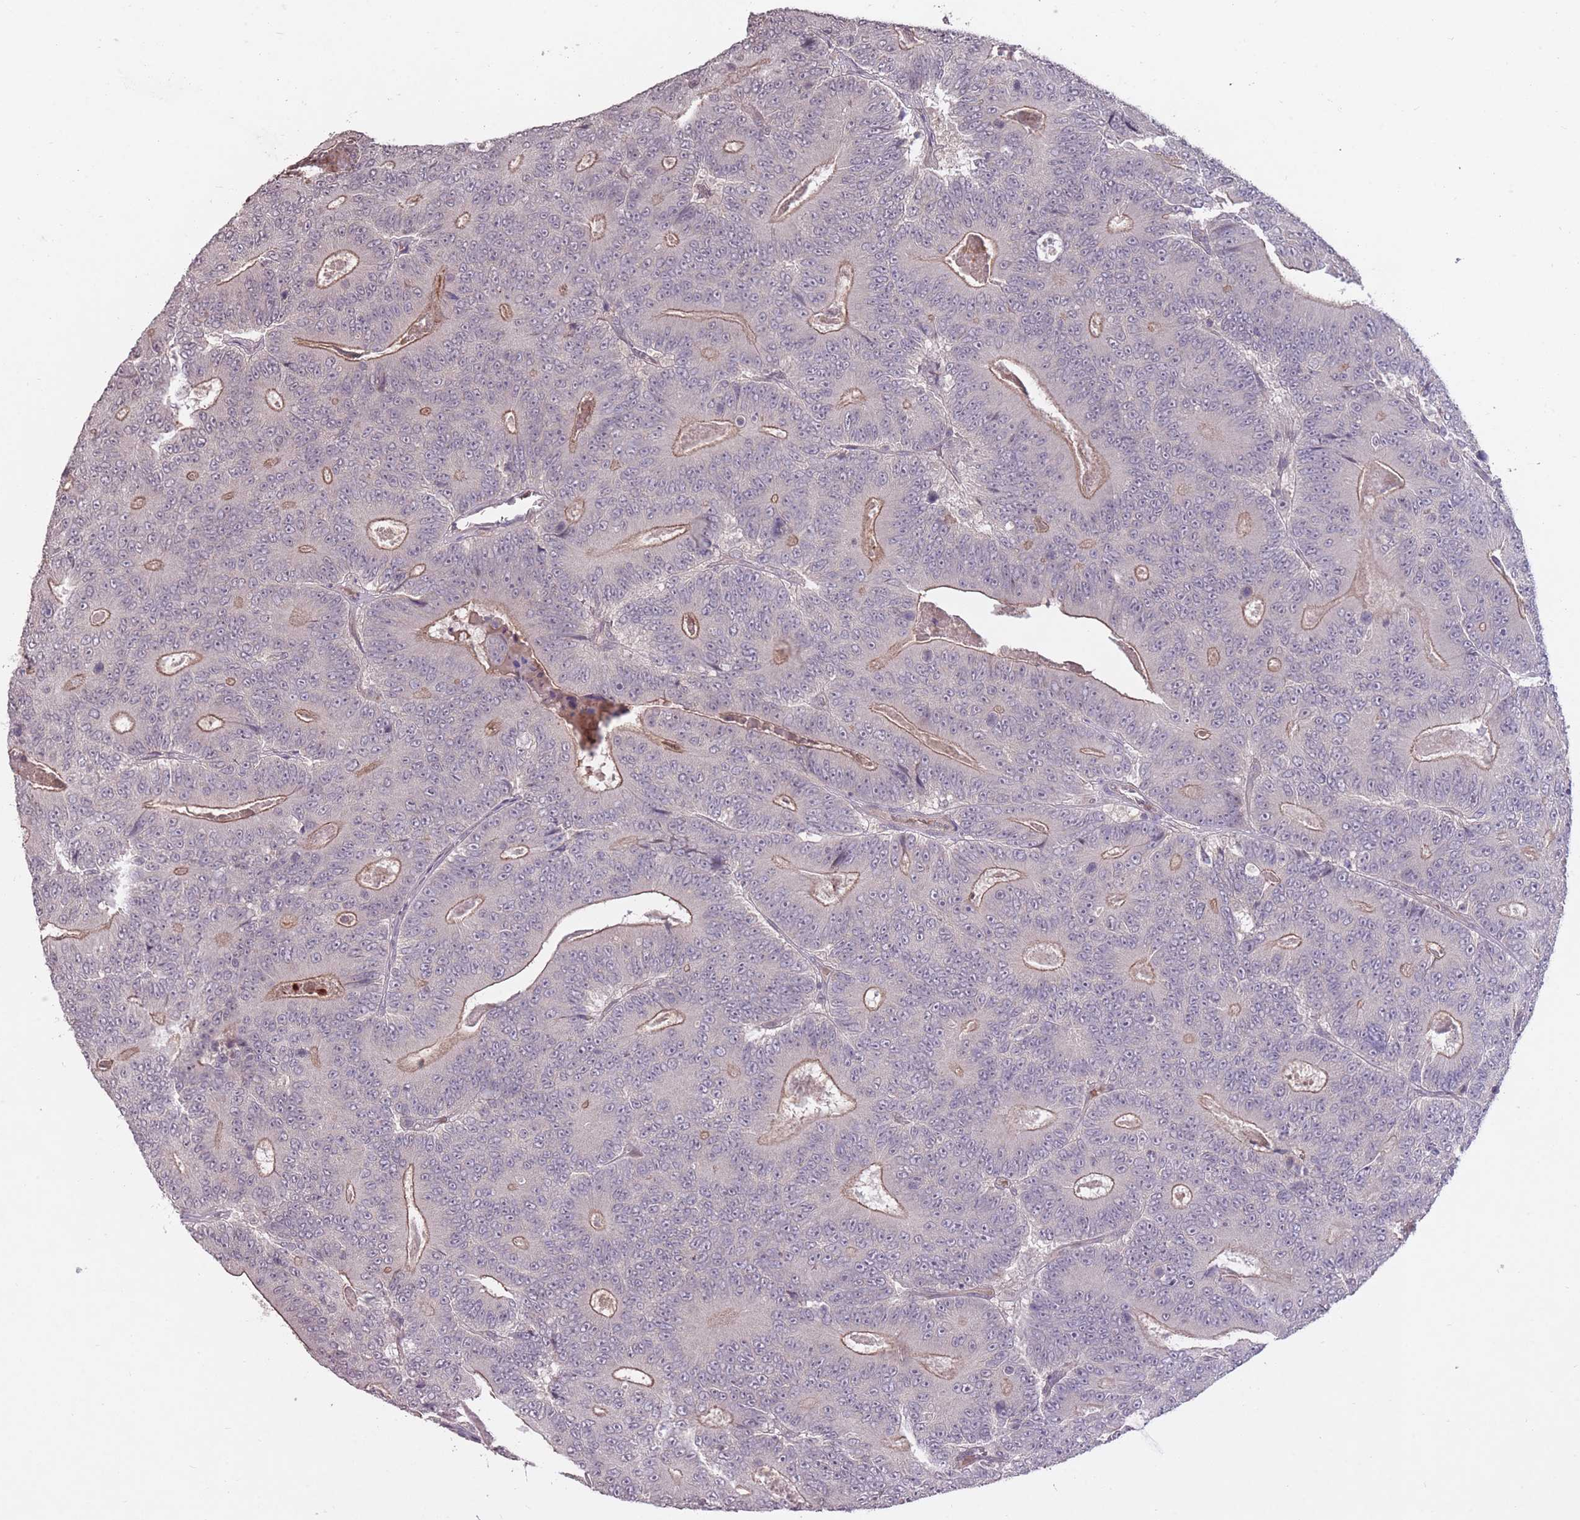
{"staining": {"intensity": "moderate", "quantity": "<25%", "location": "cytoplasmic/membranous"}, "tissue": "colorectal cancer", "cell_type": "Tumor cells", "image_type": "cancer", "snomed": [{"axis": "morphology", "description": "Adenocarcinoma, NOS"}, {"axis": "topography", "description": "Colon"}], "caption": "A micrograph showing moderate cytoplasmic/membranous expression in approximately <25% of tumor cells in colorectal cancer, as visualized by brown immunohistochemical staining.", "gene": "ADCYAP1R1", "patient": {"sex": "male", "age": 83}}